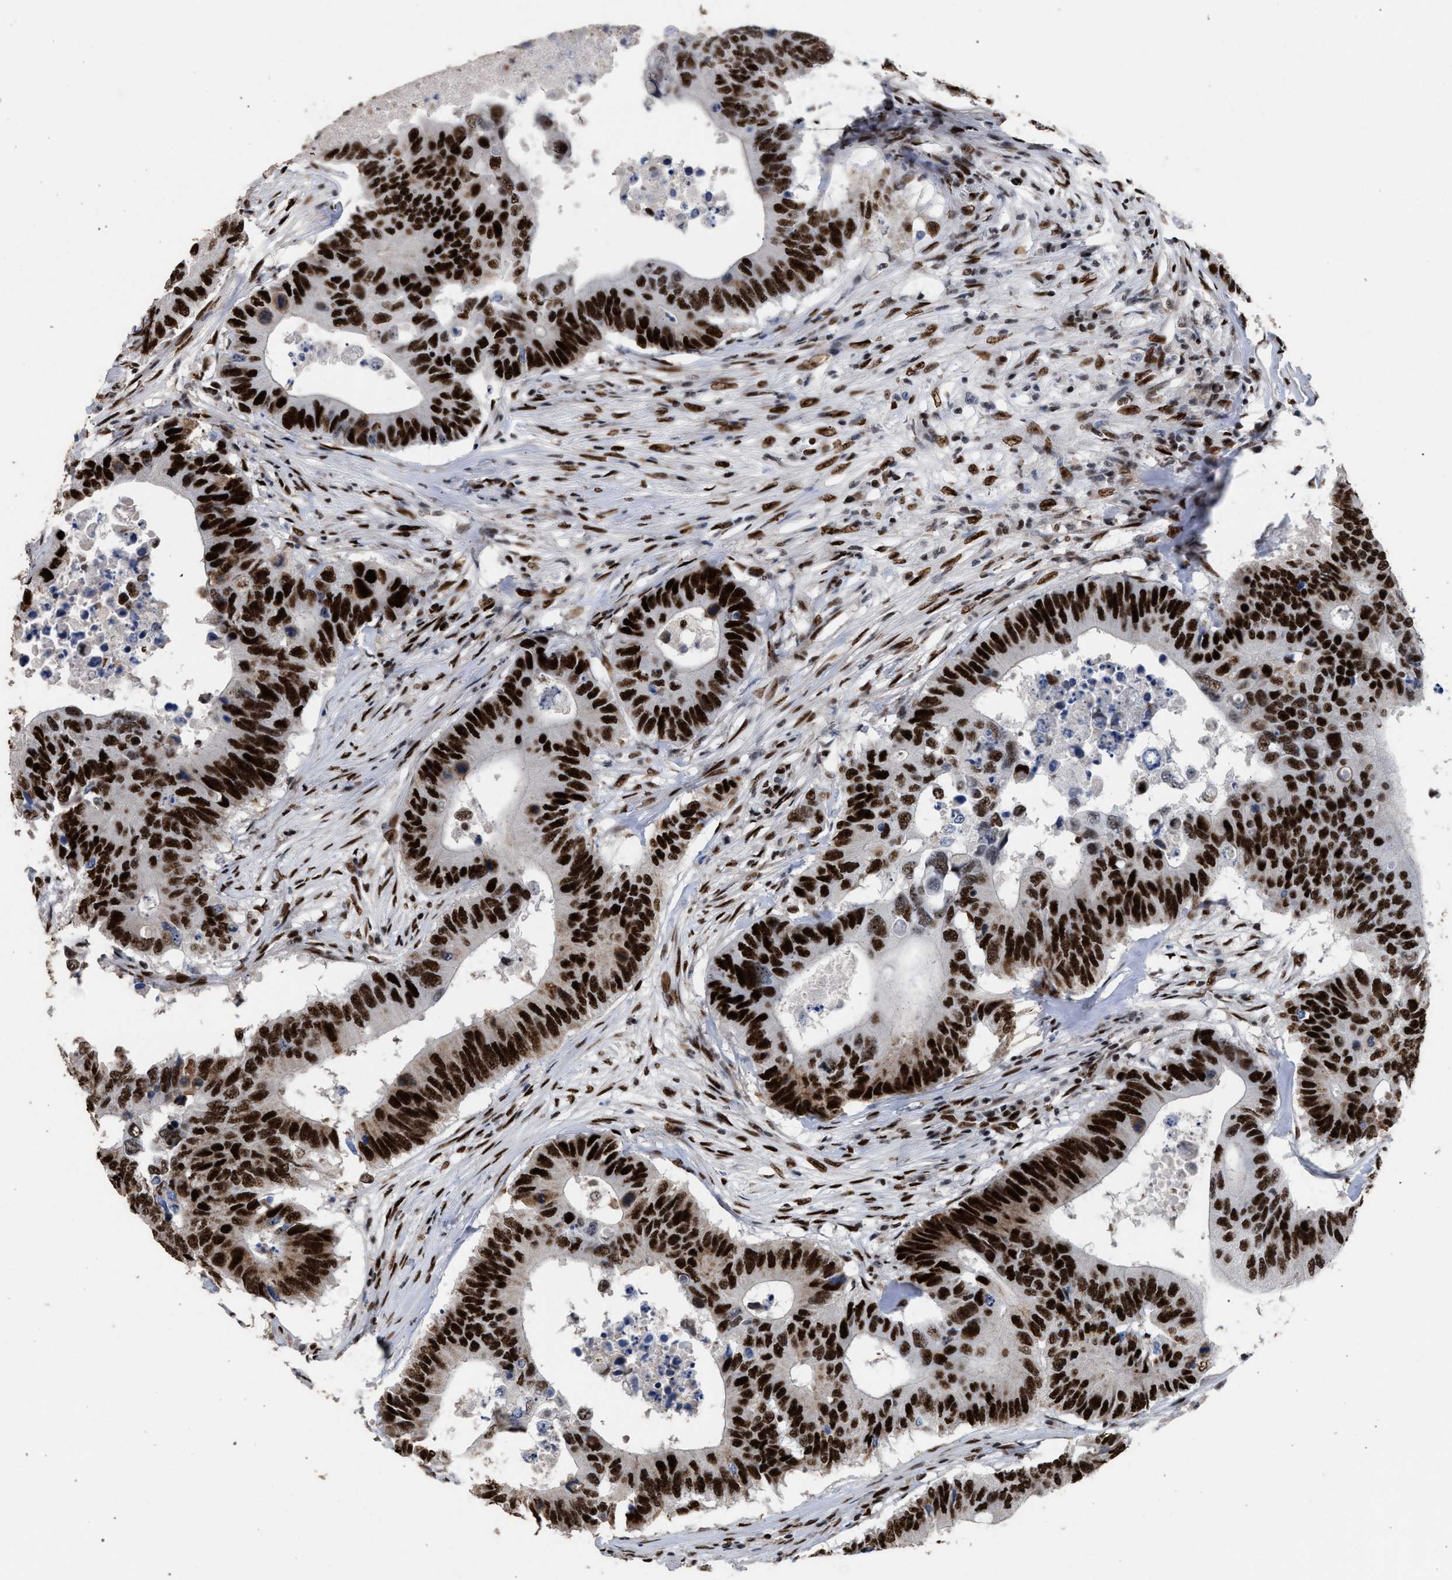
{"staining": {"intensity": "strong", "quantity": ">75%", "location": "nuclear"}, "tissue": "colorectal cancer", "cell_type": "Tumor cells", "image_type": "cancer", "snomed": [{"axis": "morphology", "description": "Adenocarcinoma, NOS"}, {"axis": "topography", "description": "Colon"}], "caption": "The histopathology image exhibits a brown stain indicating the presence of a protein in the nuclear of tumor cells in colorectal cancer (adenocarcinoma).", "gene": "TP53BP1", "patient": {"sex": "male", "age": 71}}